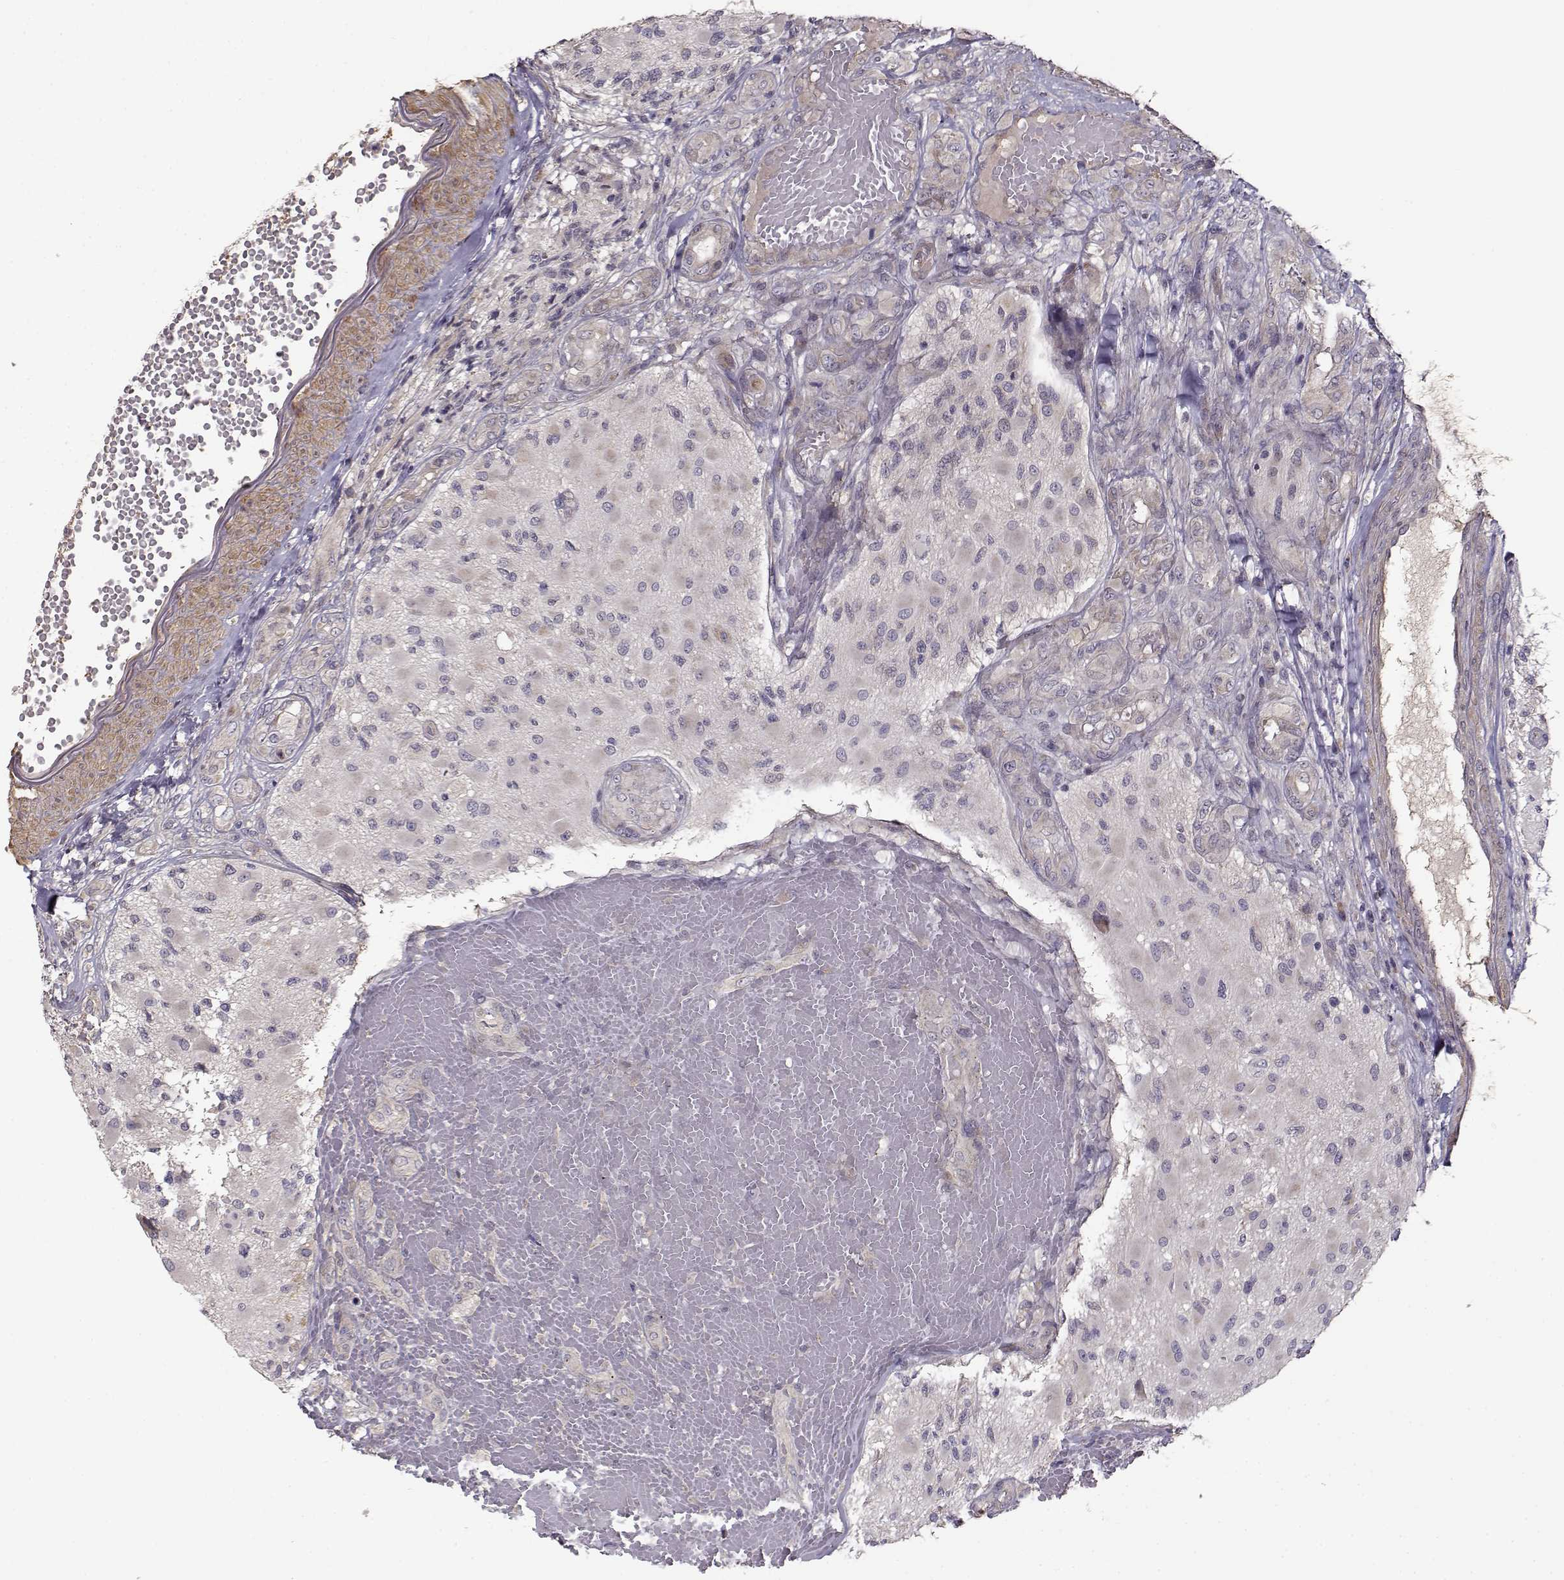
{"staining": {"intensity": "negative", "quantity": "none", "location": "none"}, "tissue": "glioma", "cell_type": "Tumor cells", "image_type": "cancer", "snomed": [{"axis": "morphology", "description": "Glioma, malignant, High grade"}, {"axis": "topography", "description": "Brain"}], "caption": "Immunohistochemistry image of human glioma stained for a protein (brown), which shows no expression in tumor cells.", "gene": "ENTPD8", "patient": {"sex": "female", "age": 63}}